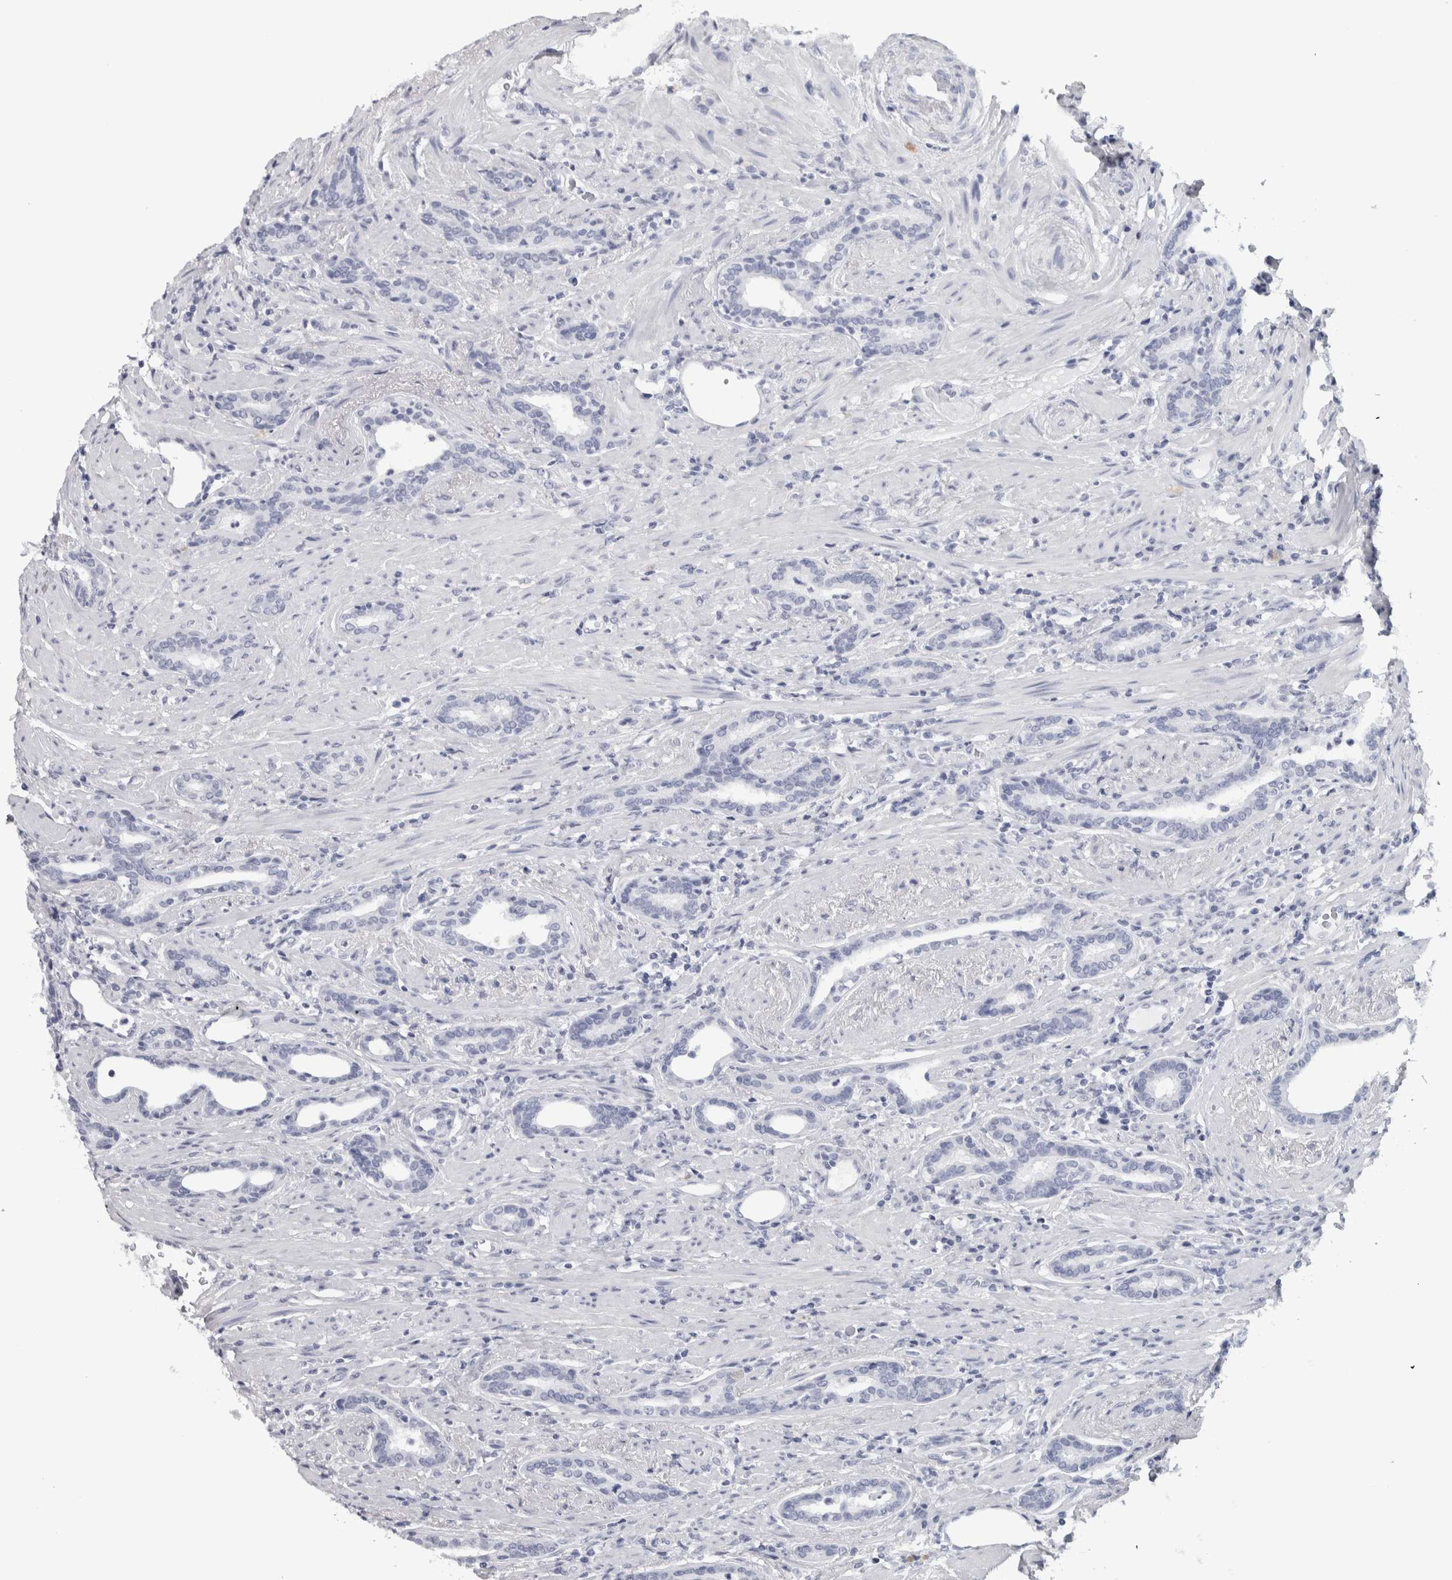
{"staining": {"intensity": "negative", "quantity": "none", "location": "none"}, "tissue": "prostate cancer", "cell_type": "Tumor cells", "image_type": "cancer", "snomed": [{"axis": "morphology", "description": "Adenocarcinoma, High grade"}, {"axis": "topography", "description": "Prostate"}], "caption": "IHC photomicrograph of neoplastic tissue: prostate high-grade adenocarcinoma stained with DAB (3,3'-diaminobenzidine) shows no significant protein positivity in tumor cells.", "gene": "NECAB1", "patient": {"sex": "male", "age": 71}}